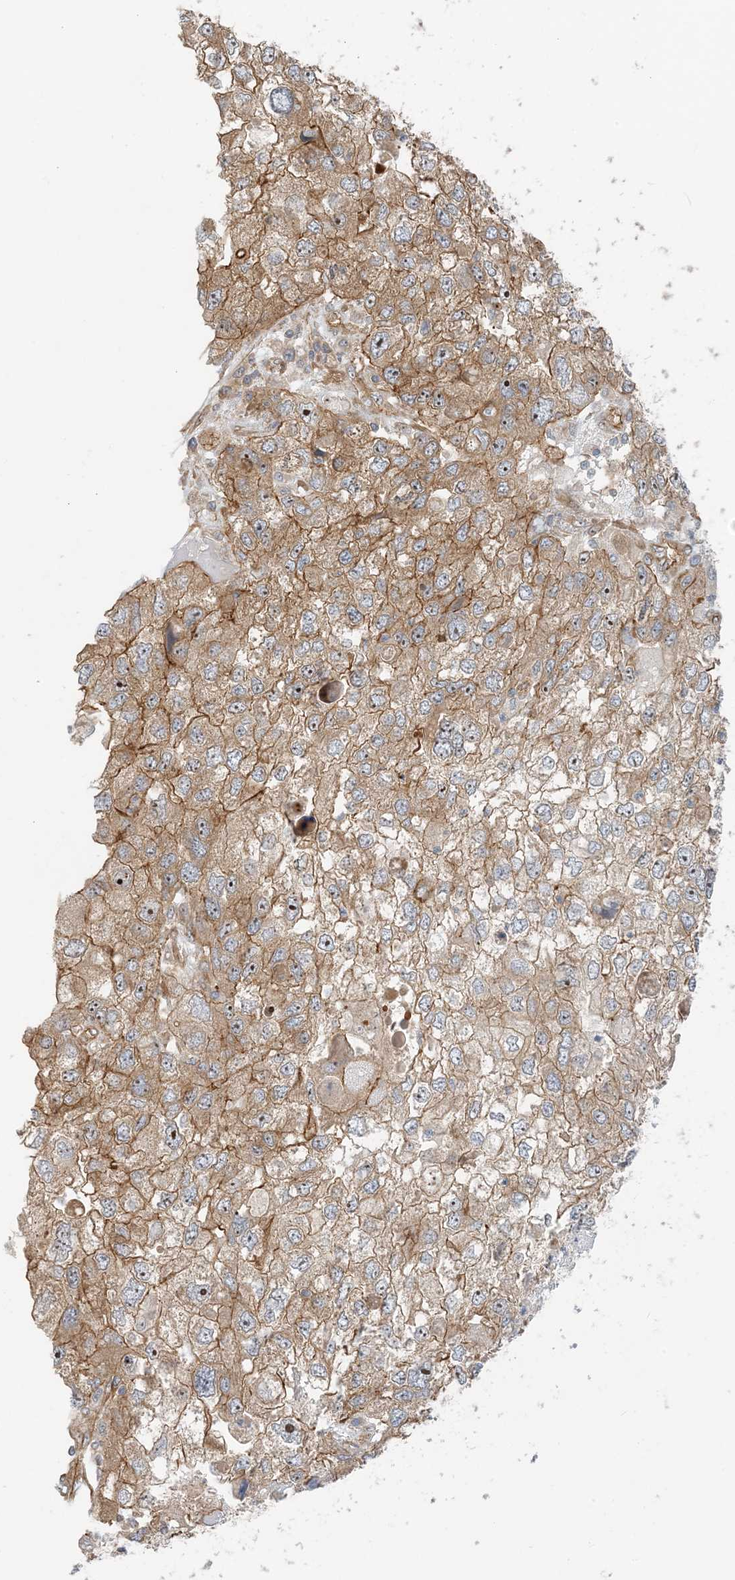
{"staining": {"intensity": "moderate", "quantity": ">75%", "location": "cytoplasmic/membranous"}, "tissue": "endometrial cancer", "cell_type": "Tumor cells", "image_type": "cancer", "snomed": [{"axis": "morphology", "description": "Adenocarcinoma, NOS"}, {"axis": "topography", "description": "Endometrium"}], "caption": "Endometrial cancer stained for a protein demonstrates moderate cytoplasmic/membranous positivity in tumor cells. The protein of interest is shown in brown color, while the nuclei are stained blue.", "gene": "MYL5", "patient": {"sex": "female", "age": 49}}